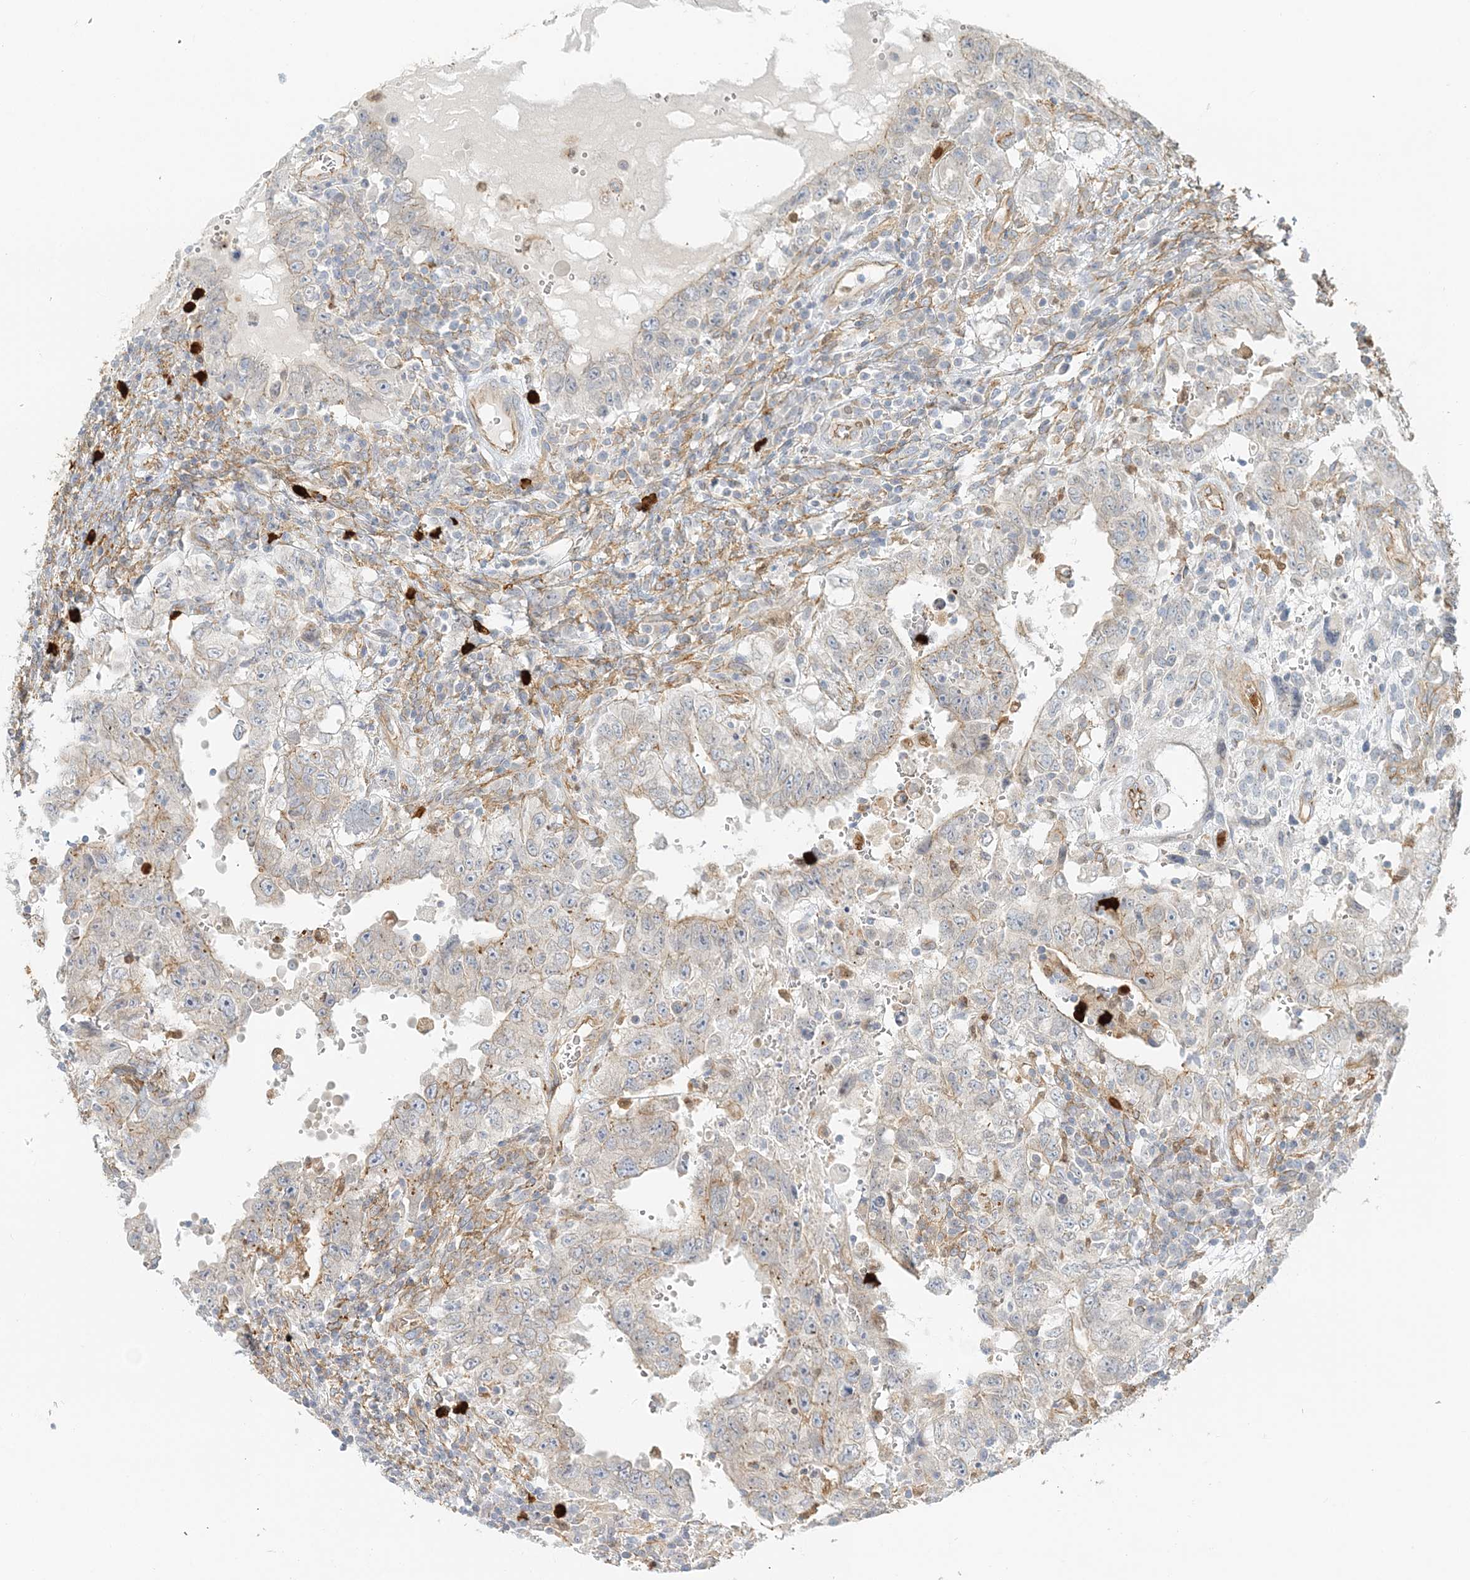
{"staining": {"intensity": "weak", "quantity": "<25%", "location": "cytoplasmic/membranous"}, "tissue": "testis cancer", "cell_type": "Tumor cells", "image_type": "cancer", "snomed": [{"axis": "morphology", "description": "Carcinoma, Embryonal, NOS"}, {"axis": "topography", "description": "Testis"}], "caption": "The image shows no significant staining in tumor cells of testis cancer (embryonal carcinoma). Brightfield microscopy of IHC stained with DAB (brown) and hematoxylin (blue), captured at high magnification.", "gene": "DNAH1", "patient": {"sex": "male", "age": 26}}